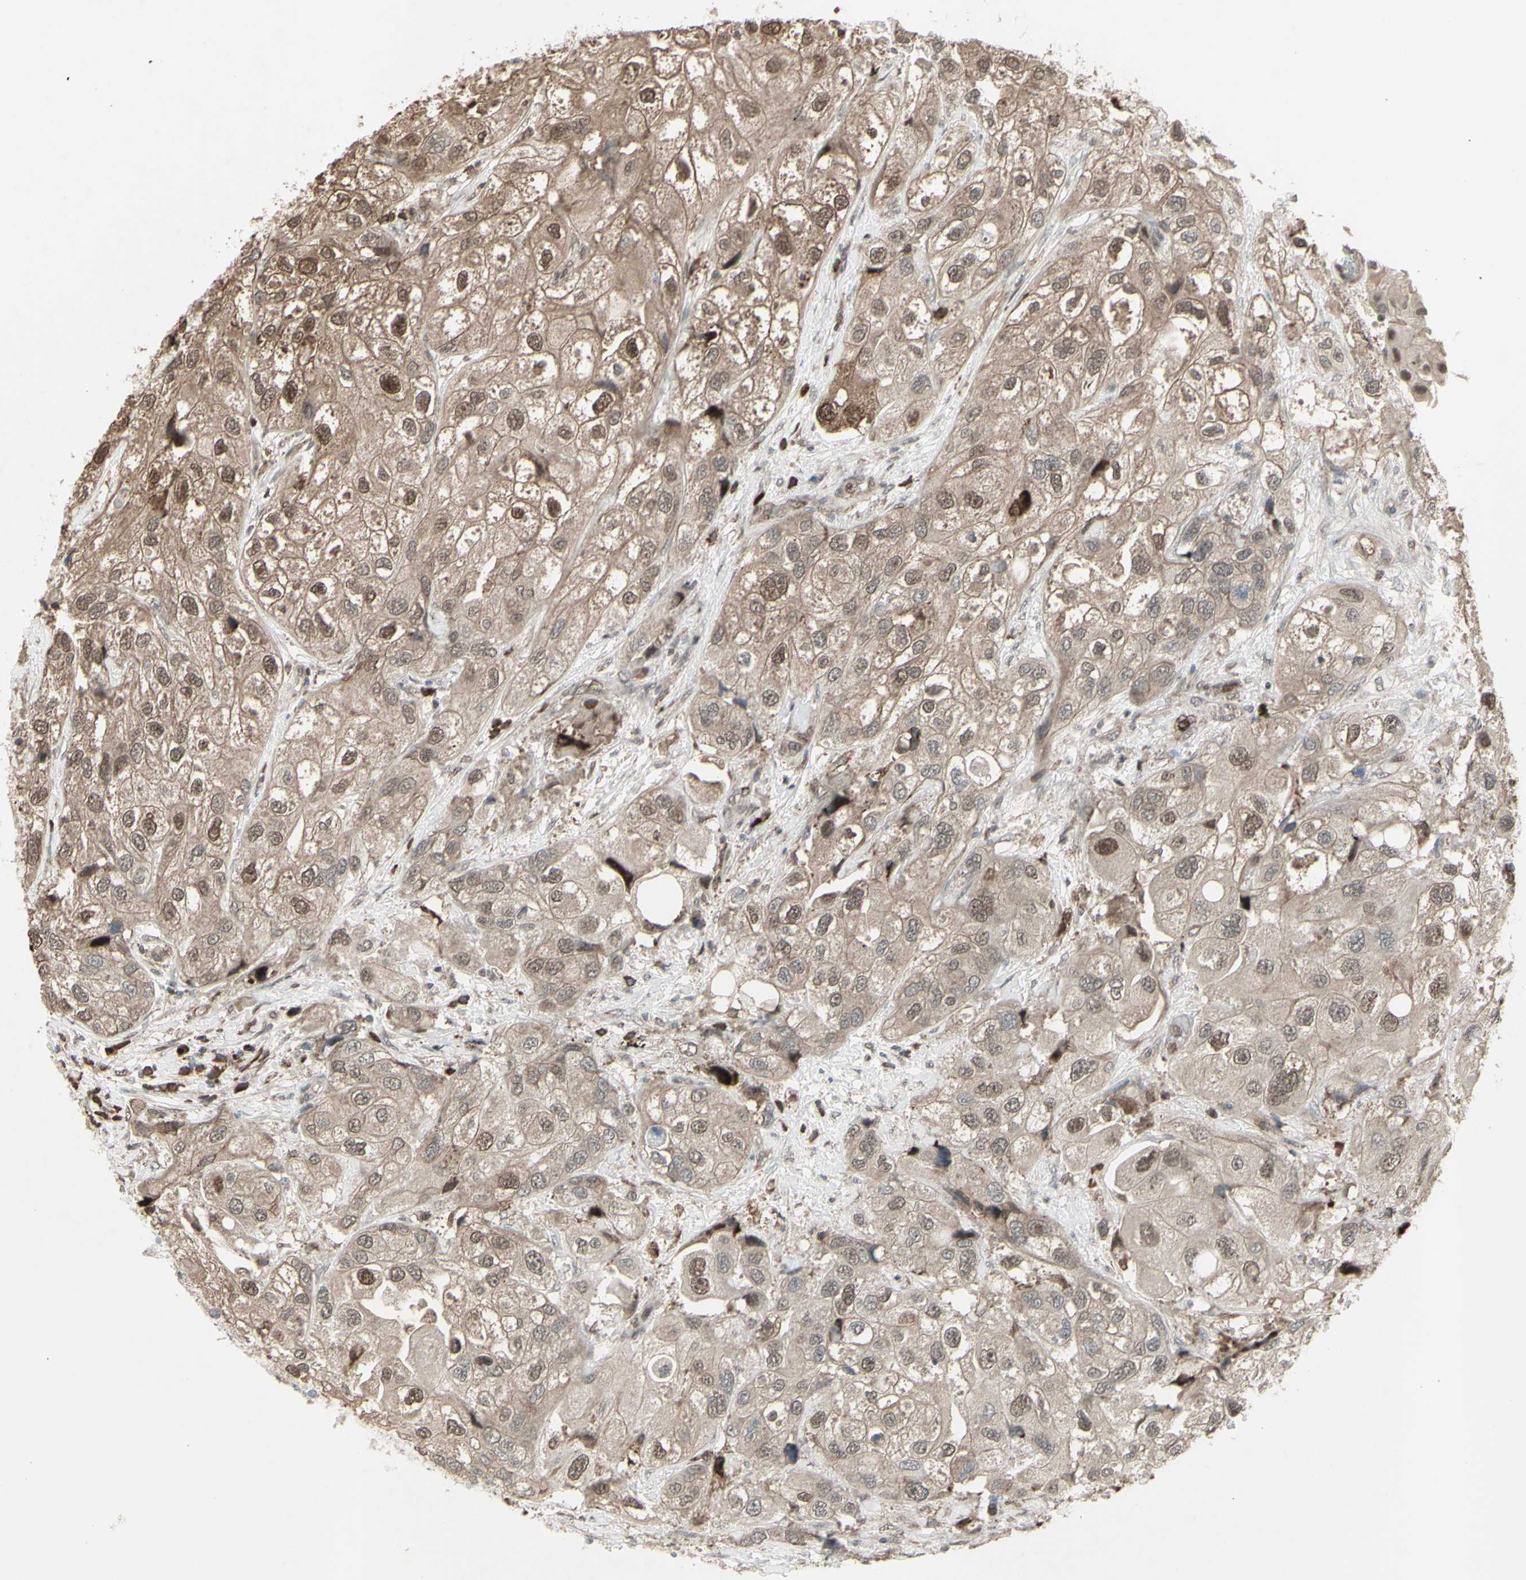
{"staining": {"intensity": "moderate", "quantity": ">75%", "location": "cytoplasmic/membranous"}, "tissue": "urothelial cancer", "cell_type": "Tumor cells", "image_type": "cancer", "snomed": [{"axis": "morphology", "description": "Urothelial carcinoma, High grade"}, {"axis": "topography", "description": "Urinary bladder"}], "caption": "Protein expression analysis of human urothelial carcinoma (high-grade) reveals moderate cytoplasmic/membranous staining in approximately >75% of tumor cells.", "gene": "CD33", "patient": {"sex": "female", "age": 64}}